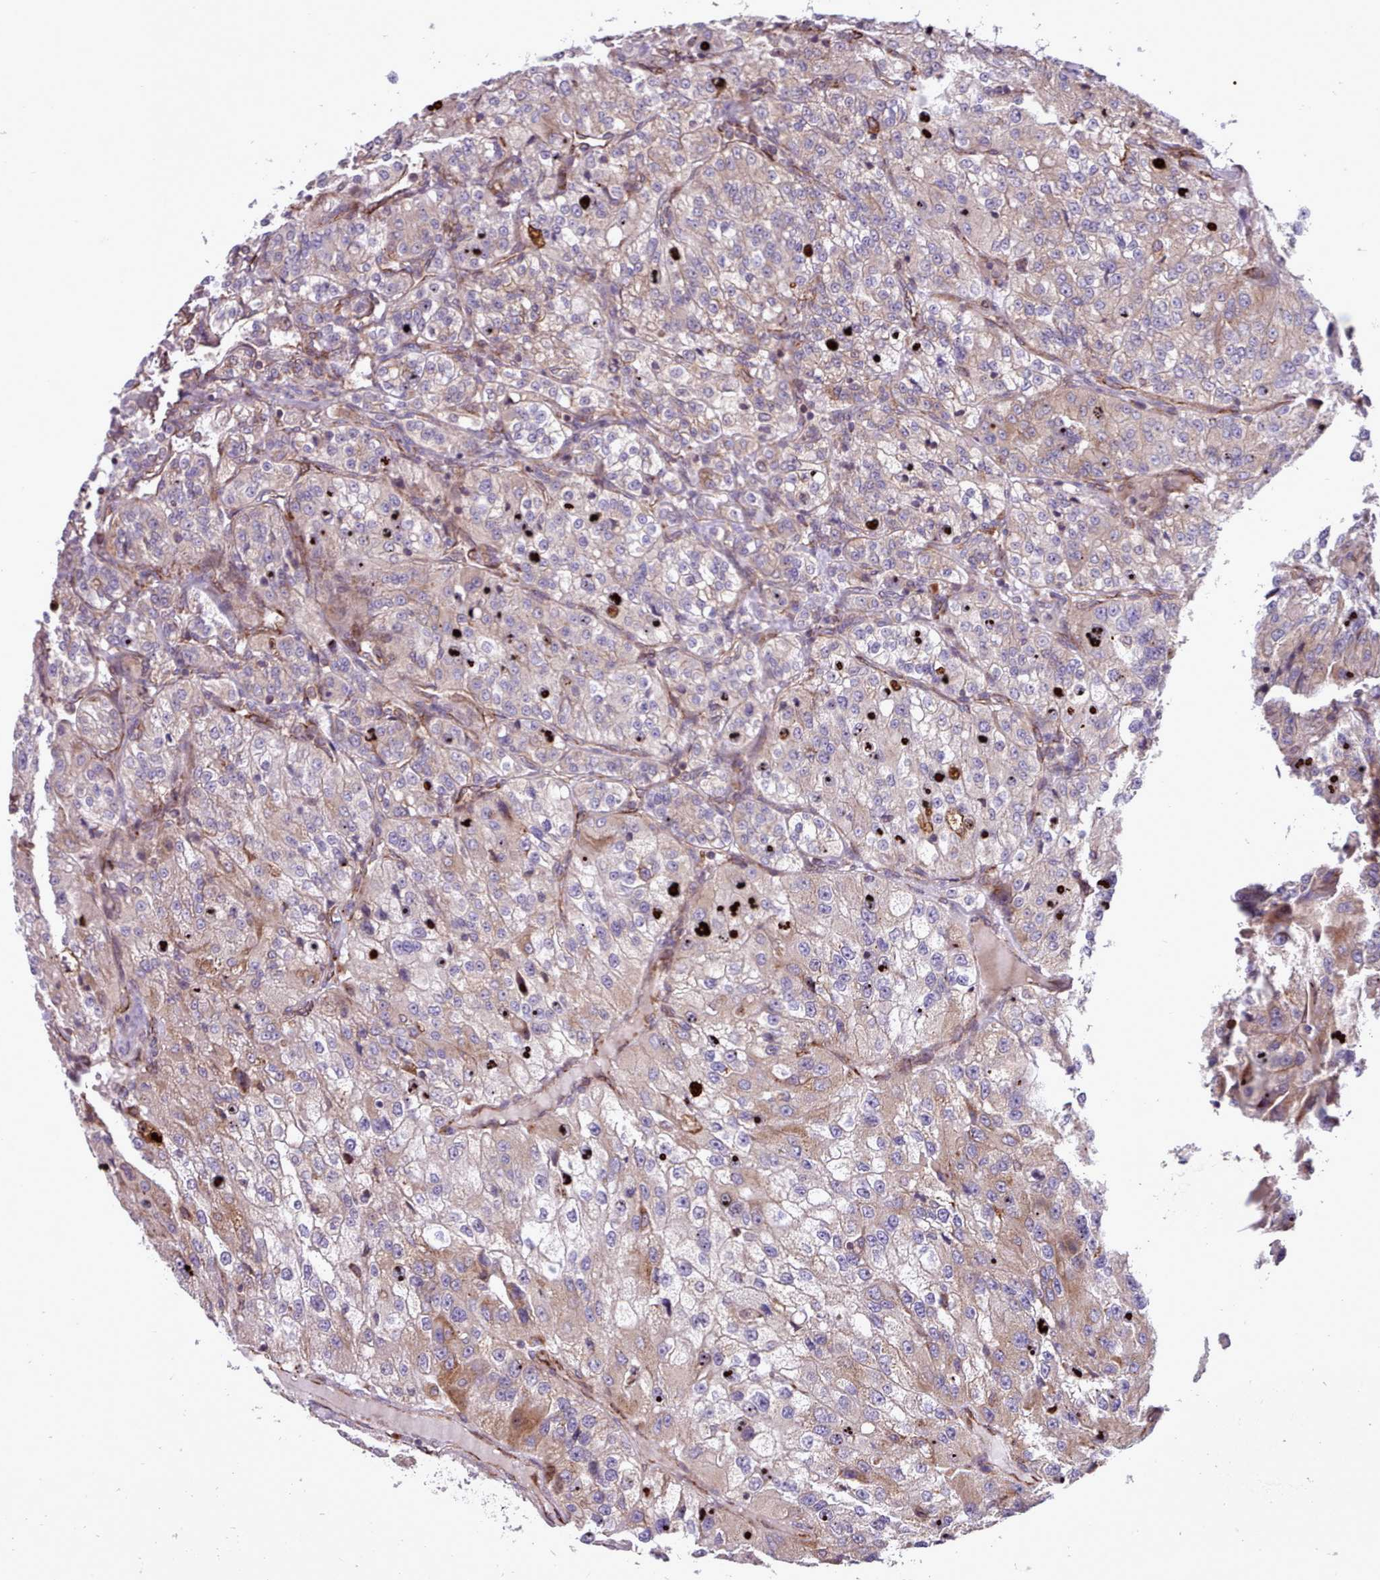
{"staining": {"intensity": "weak", "quantity": "25%-75%", "location": "cytoplasmic/membranous"}, "tissue": "renal cancer", "cell_type": "Tumor cells", "image_type": "cancer", "snomed": [{"axis": "morphology", "description": "Adenocarcinoma, NOS"}, {"axis": "topography", "description": "Kidney"}], "caption": "The image exhibits a brown stain indicating the presence of a protein in the cytoplasmic/membranous of tumor cells in renal cancer.", "gene": "TTLL3", "patient": {"sex": "female", "age": 63}}